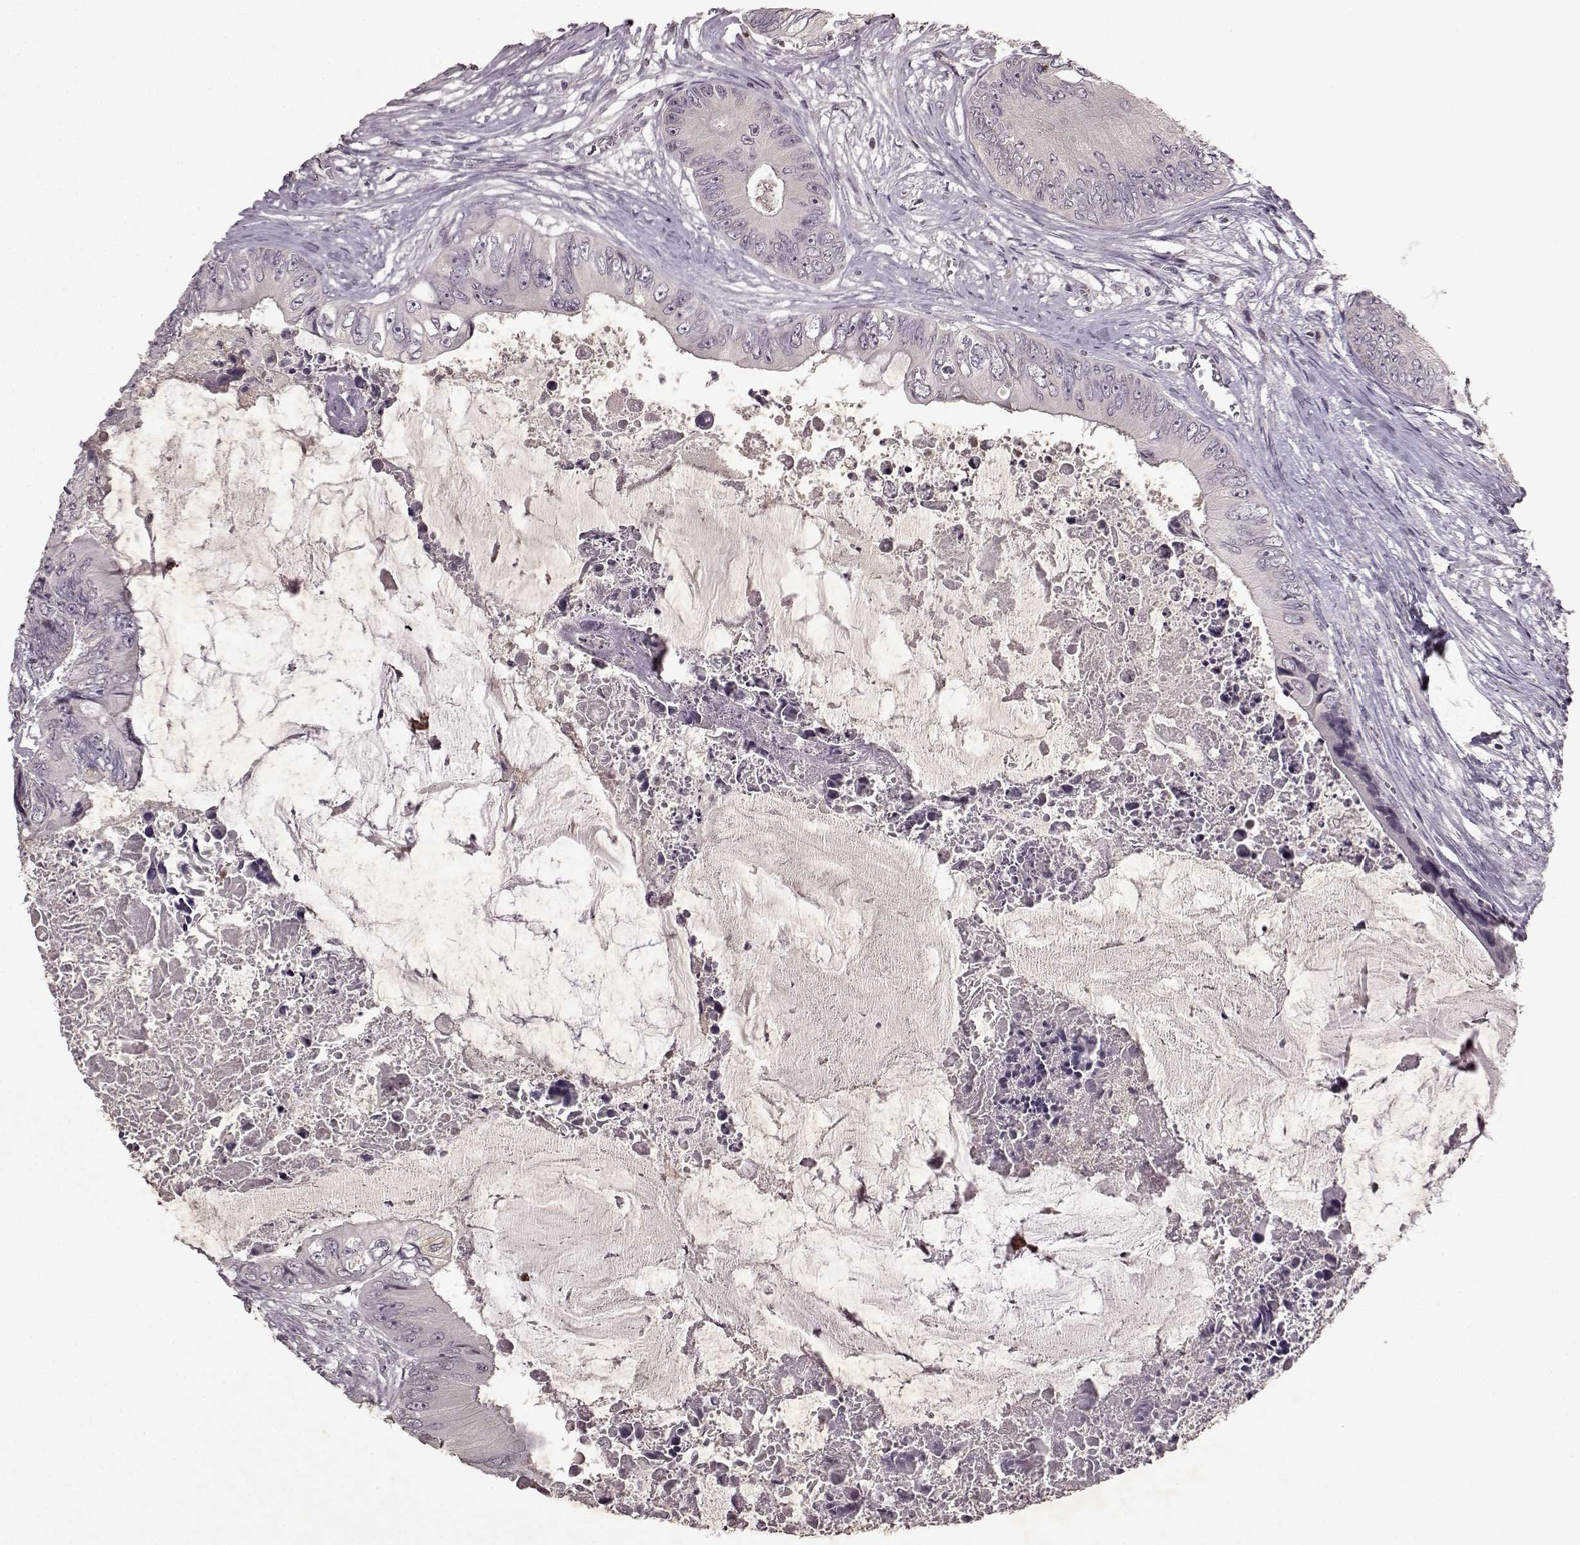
{"staining": {"intensity": "negative", "quantity": "none", "location": "none"}, "tissue": "colorectal cancer", "cell_type": "Tumor cells", "image_type": "cancer", "snomed": [{"axis": "morphology", "description": "Adenocarcinoma, NOS"}, {"axis": "topography", "description": "Rectum"}], "caption": "High magnification brightfield microscopy of adenocarcinoma (colorectal) stained with DAB (brown) and counterstained with hematoxylin (blue): tumor cells show no significant staining.", "gene": "LHB", "patient": {"sex": "male", "age": 63}}